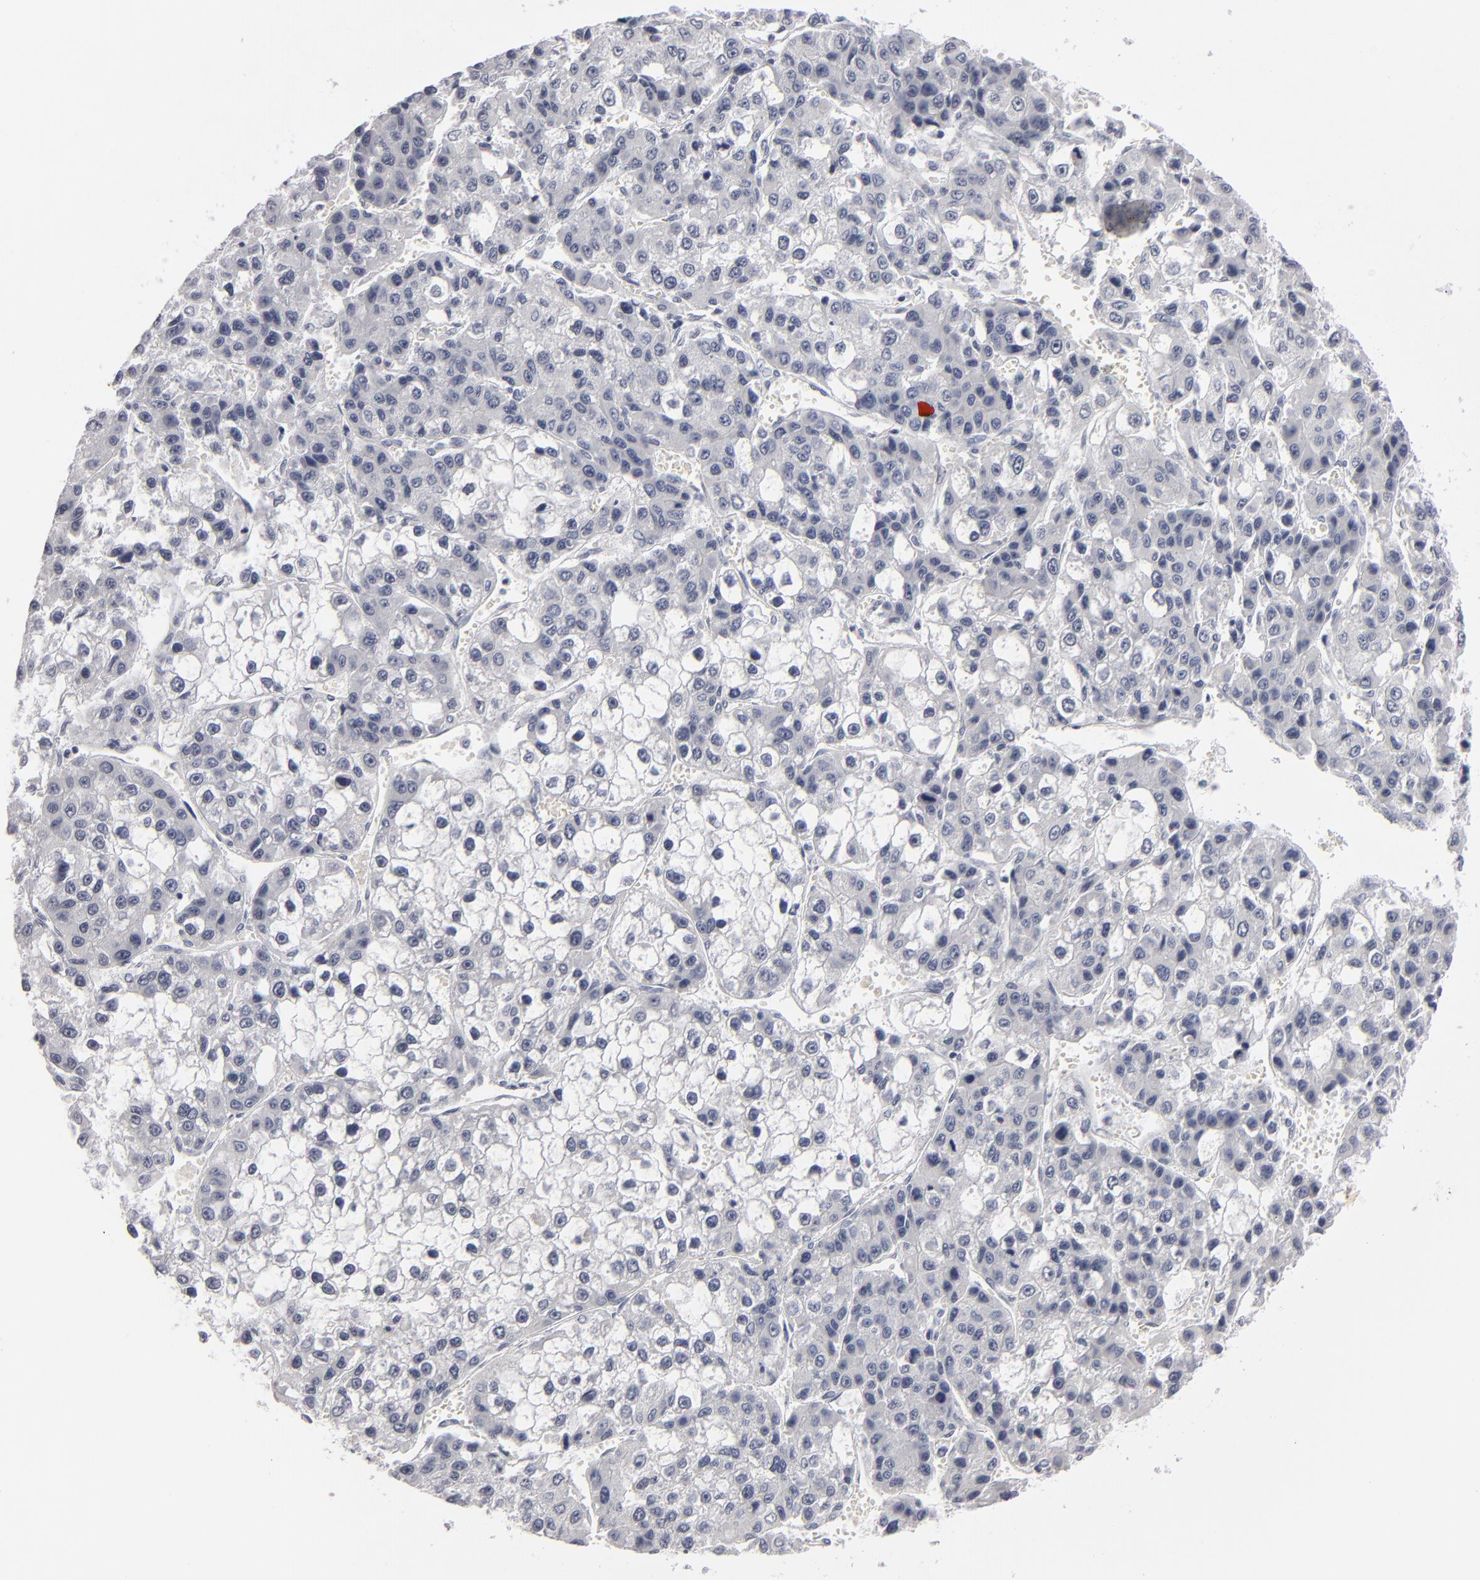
{"staining": {"intensity": "negative", "quantity": "none", "location": "none"}, "tissue": "liver cancer", "cell_type": "Tumor cells", "image_type": "cancer", "snomed": [{"axis": "morphology", "description": "Carcinoma, Hepatocellular, NOS"}, {"axis": "topography", "description": "Liver"}], "caption": "The histopathology image displays no significant expression in tumor cells of liver cancer.", "gene": "KIAA1210", "patient": {"sex": "female", "age": 66}}